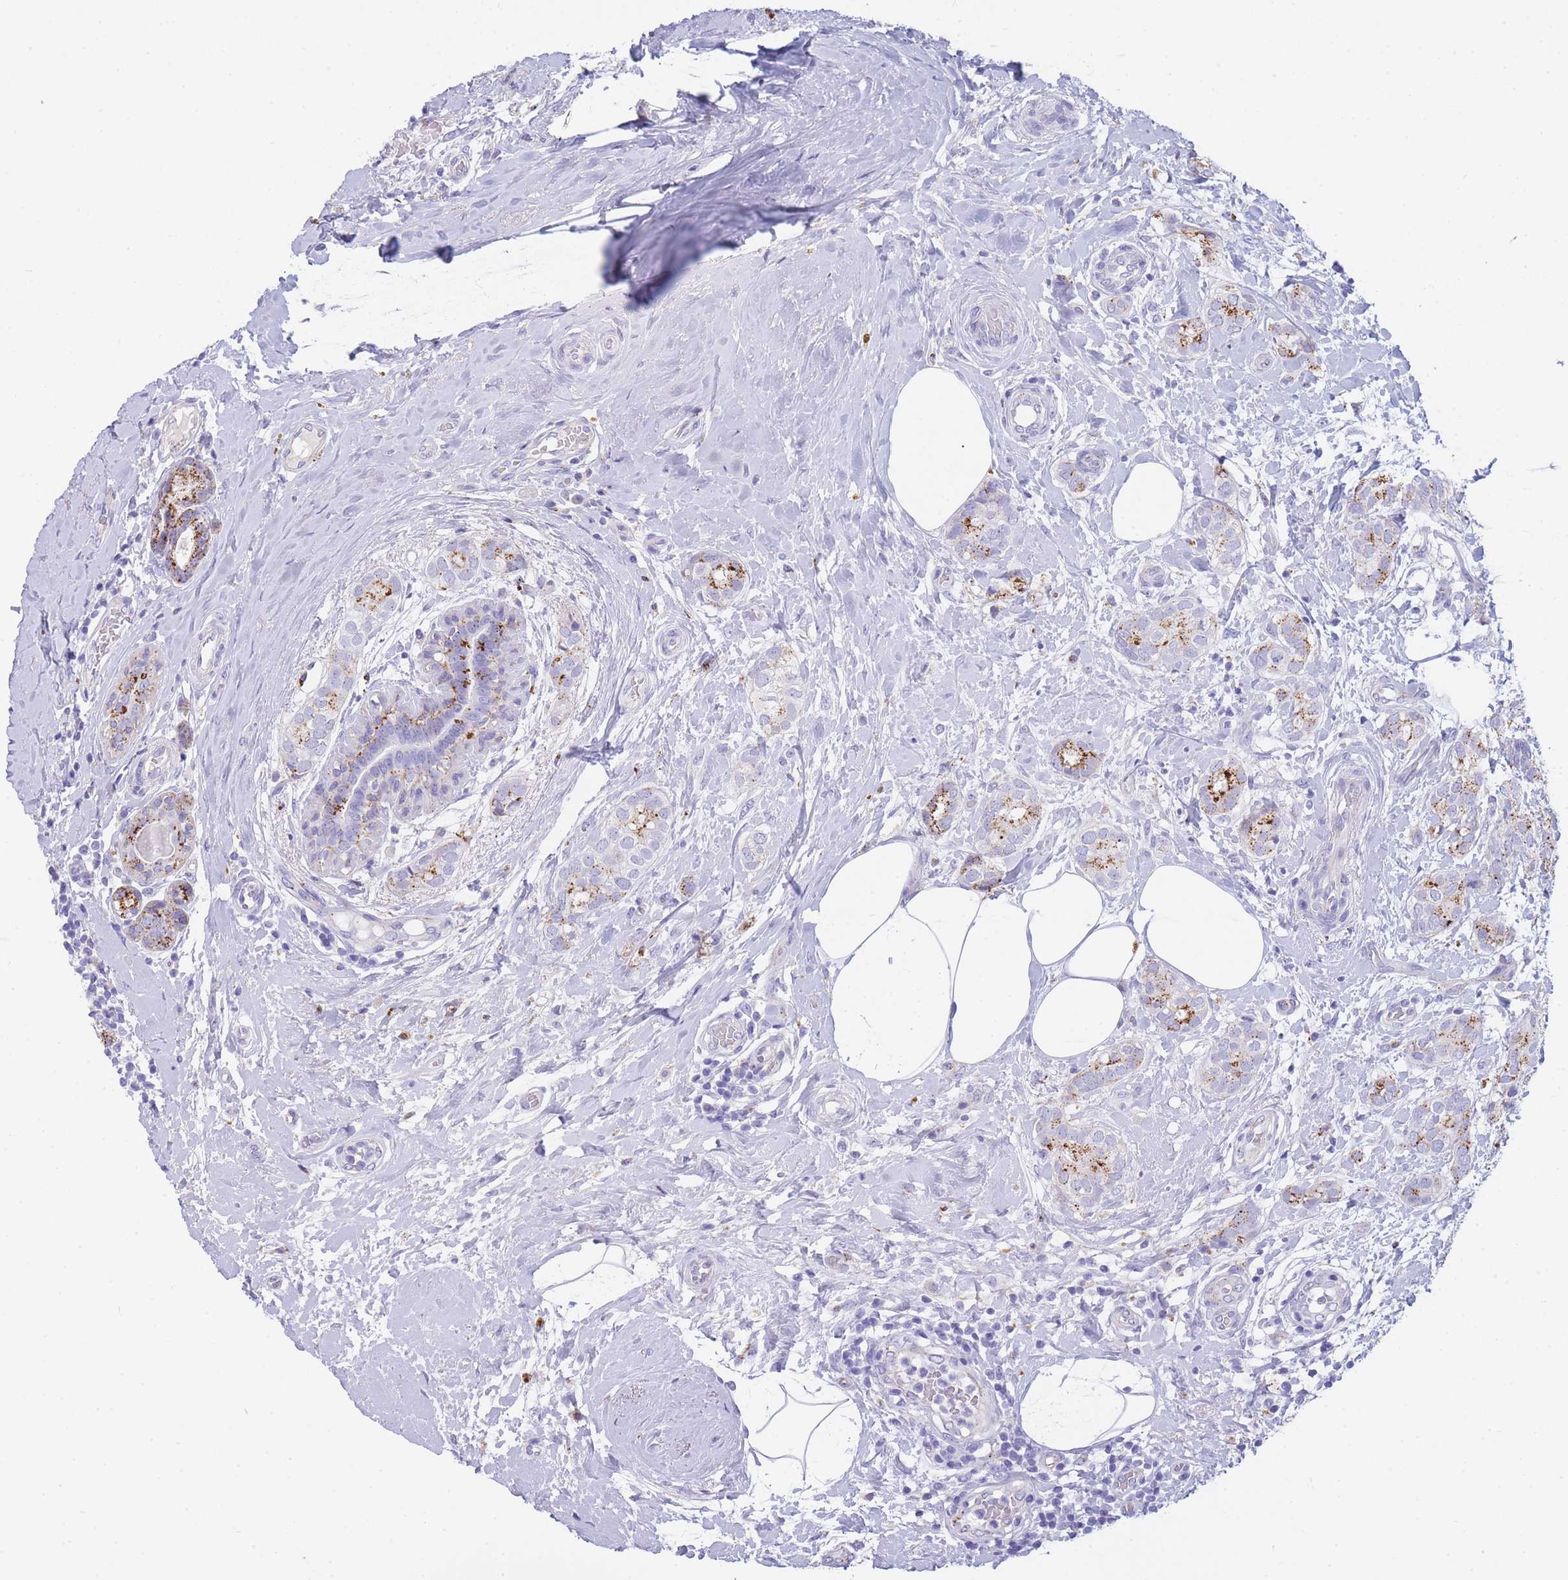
{"staining": {"intensity": "moderate", "quantity": "<25%", "location": "cytoplasmic/membranous"}, "tissue": "breast cancer", "cell_type": "Tumor cells", "image_type": "cancer", "snomed": [{"axis": "morphology", "description": "Duct carcinoma"}, {"axis": "topography", "description": "Breast"}], "caption": "A low amount of moderate cytoplasmic/membranous expression is identified in about <25% of tumor cells in breast cancer (invasive ductal carcinoma) tissue. The staining was performed using DAB to visualize the protein expression in brown, while the nuclei were stained in blue with hematoxylin (Magnification: 20x).", "gene": "GAA", "patient": {"sex": "female", "age": 73}}